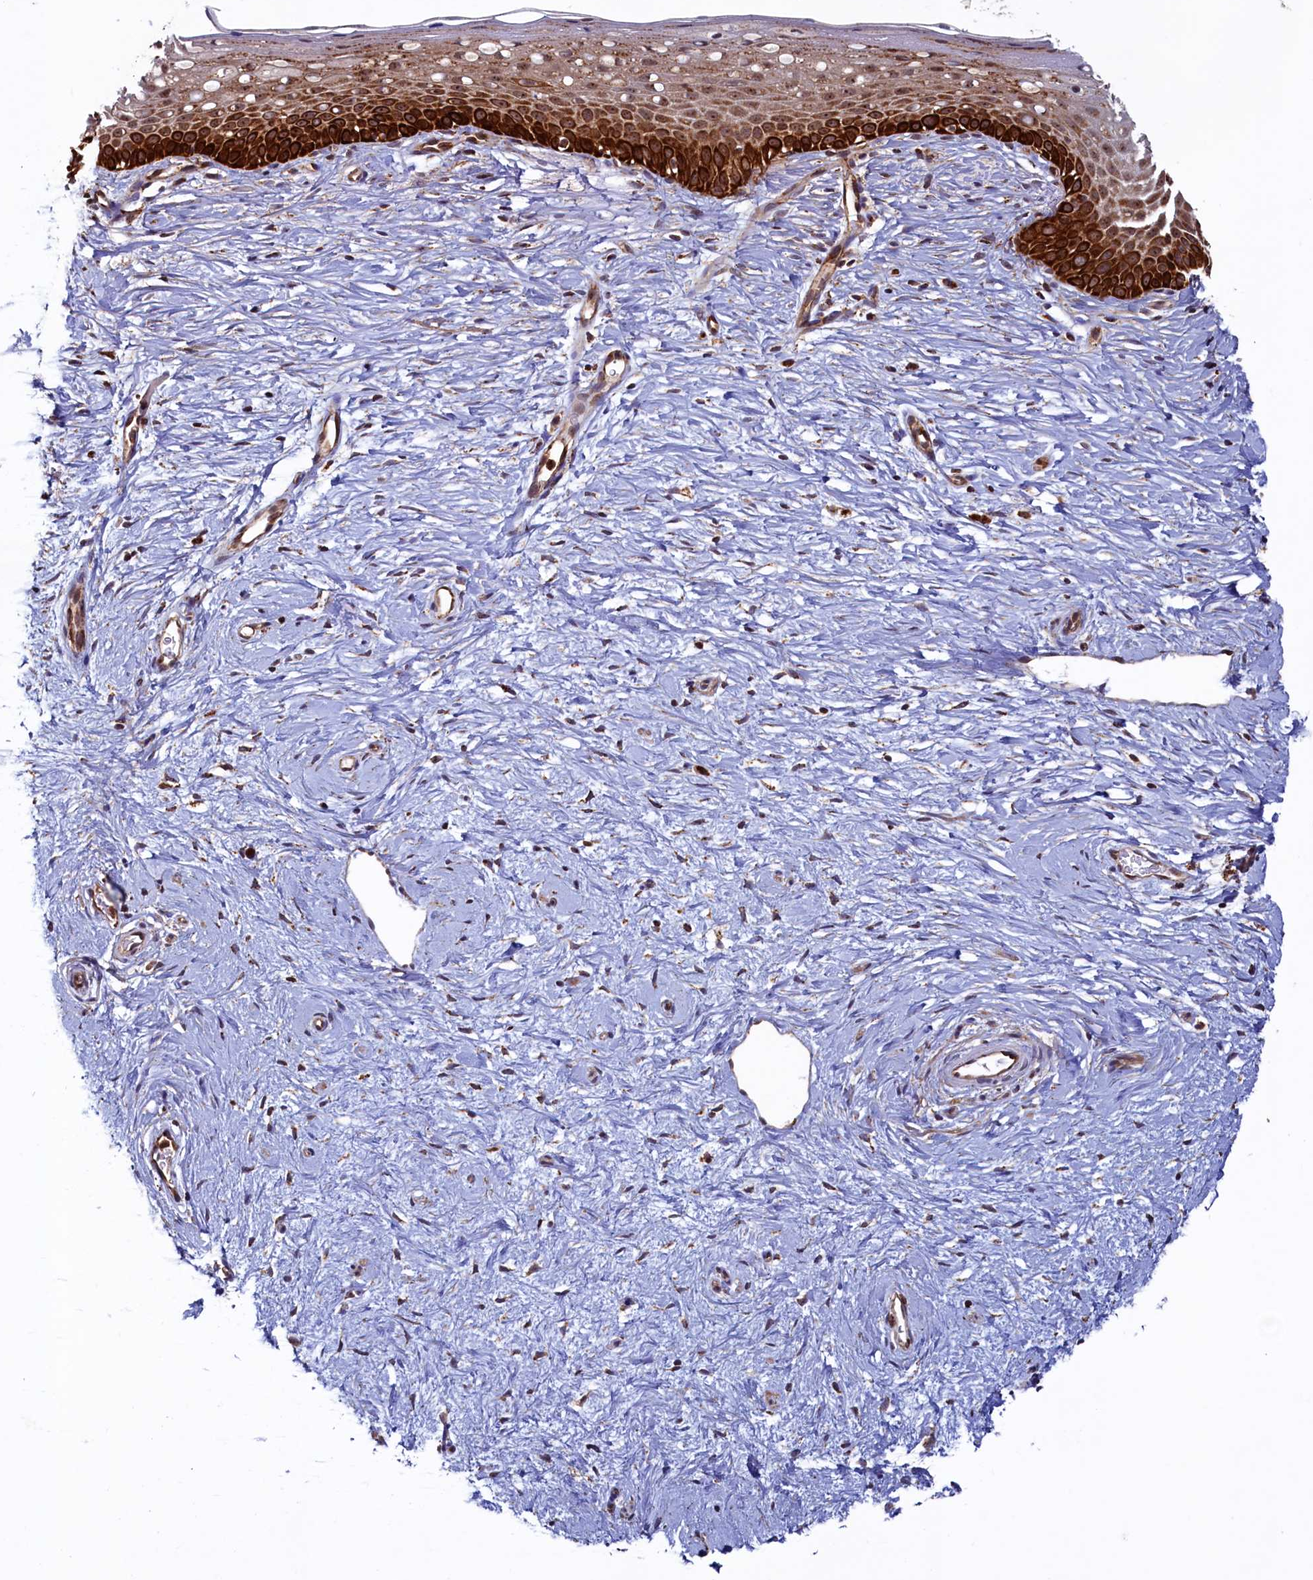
{"staining": {"intensity": "strong", "quantity": ">75%", "location": "cytoplasmic/membranous"}, "tissue": "cervix", "cell_type": "Glandular cells", "image_type": "normal", "snomed": [{"axis": "morphology", "description": "Normal tissue, NOS"}, {"axis": "topography", "description": "Cervix"}], "caption": "Immunohistochemistry (DAB (3,3'-diaminobenzidine)) staining of benign human cervix reveals strong cytoplasmic/membranous protein positivity in approximately >75% of glandular cells.", "gene": "UBE3B", "patient": {"sex": "female", "age": 57}}